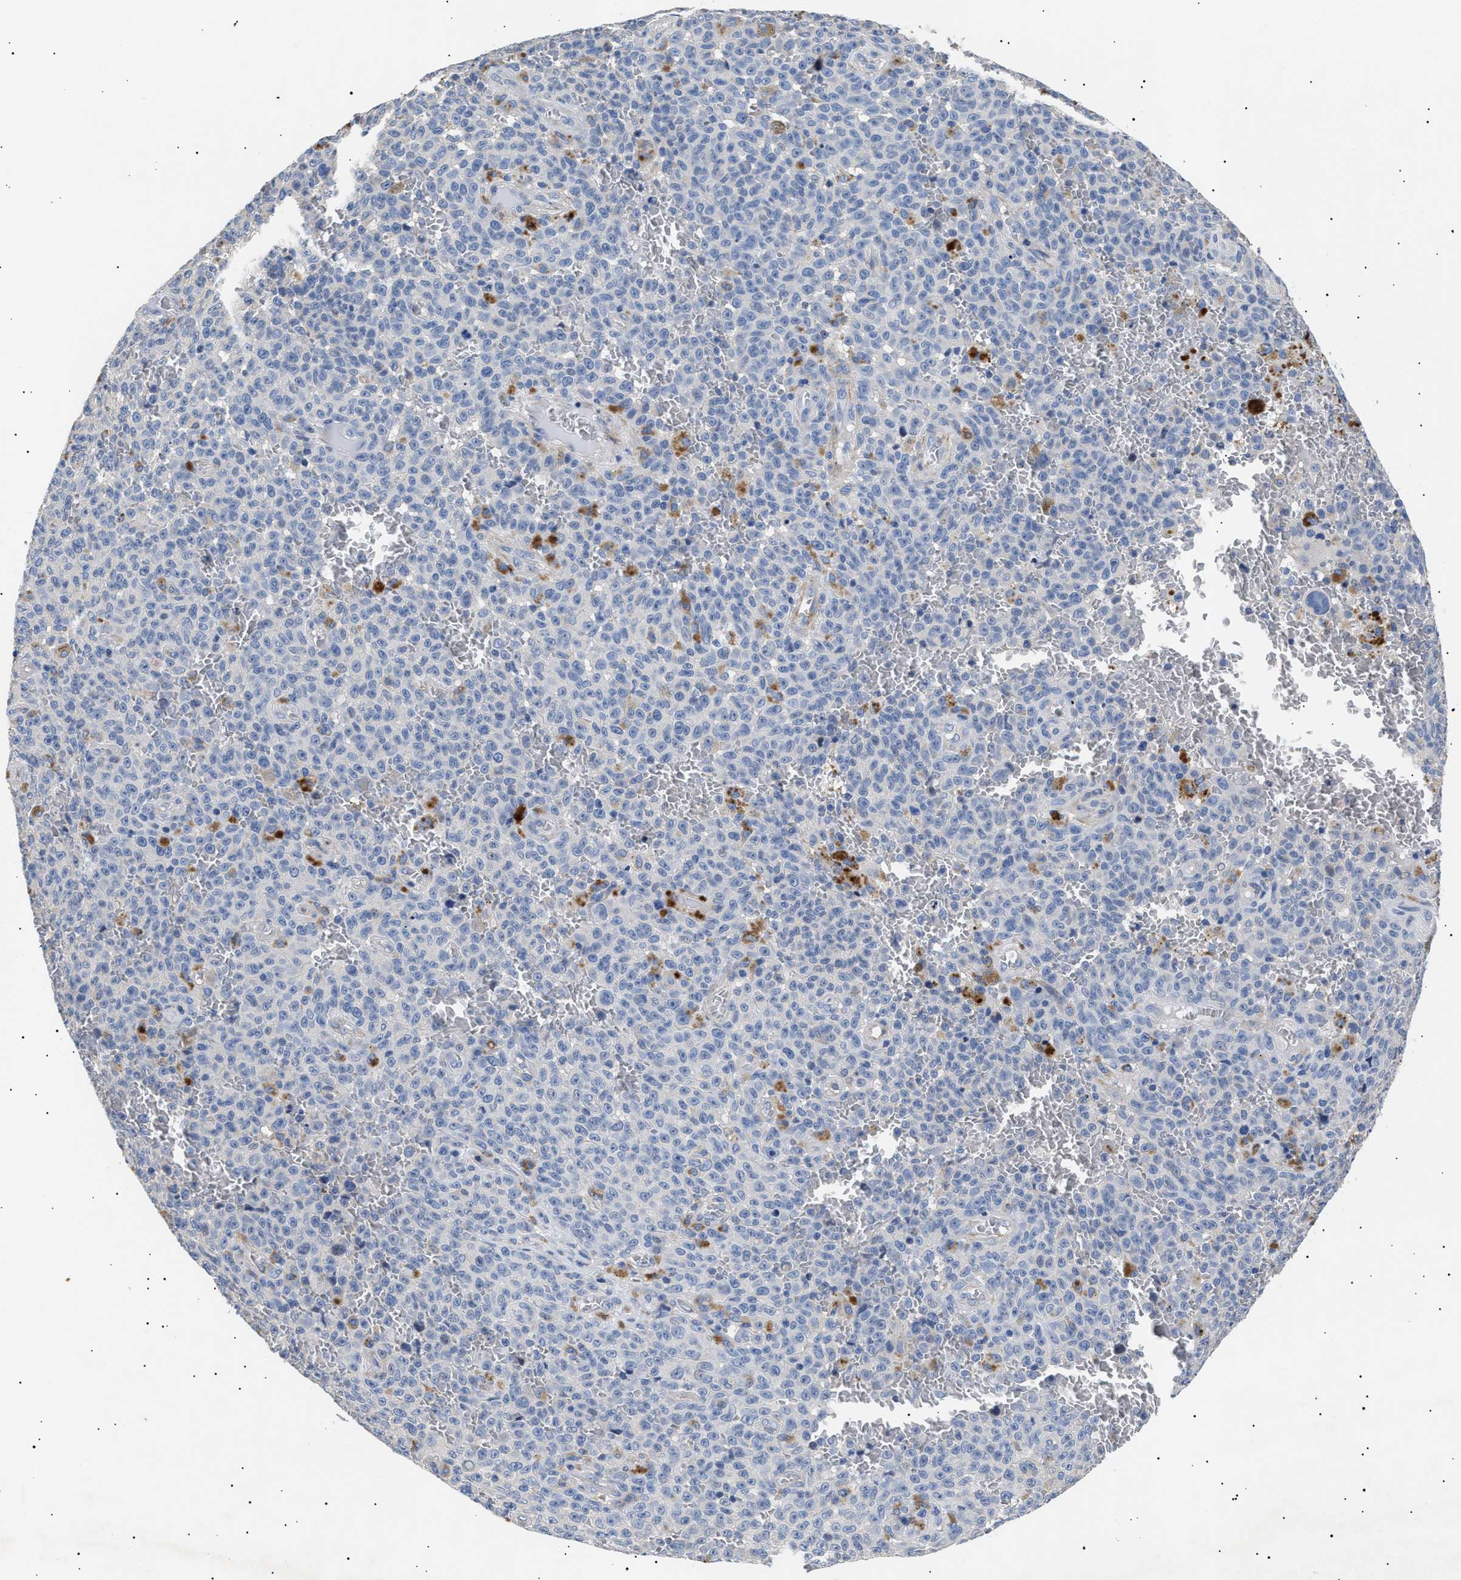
{"staining": {"intensity": "negative", "quantity": "none", "location": "none"}, "tissue": "melanoma", "cell_type": "Tumor cells", "image_type": "cancer", "snomed": [{"axis": "morphology", "description": "Malignant melanoma, NOS"}, {"axis": "topography", "description": "Skin"}], "caption": "The photomicrograph exhibits no staining of tumor cells in malignant melanoma. (Brightfield microscopy of DAB IHC at high magnification).", "gene": "HEMGN", "patient": {"sex": "female", "age": 82}}